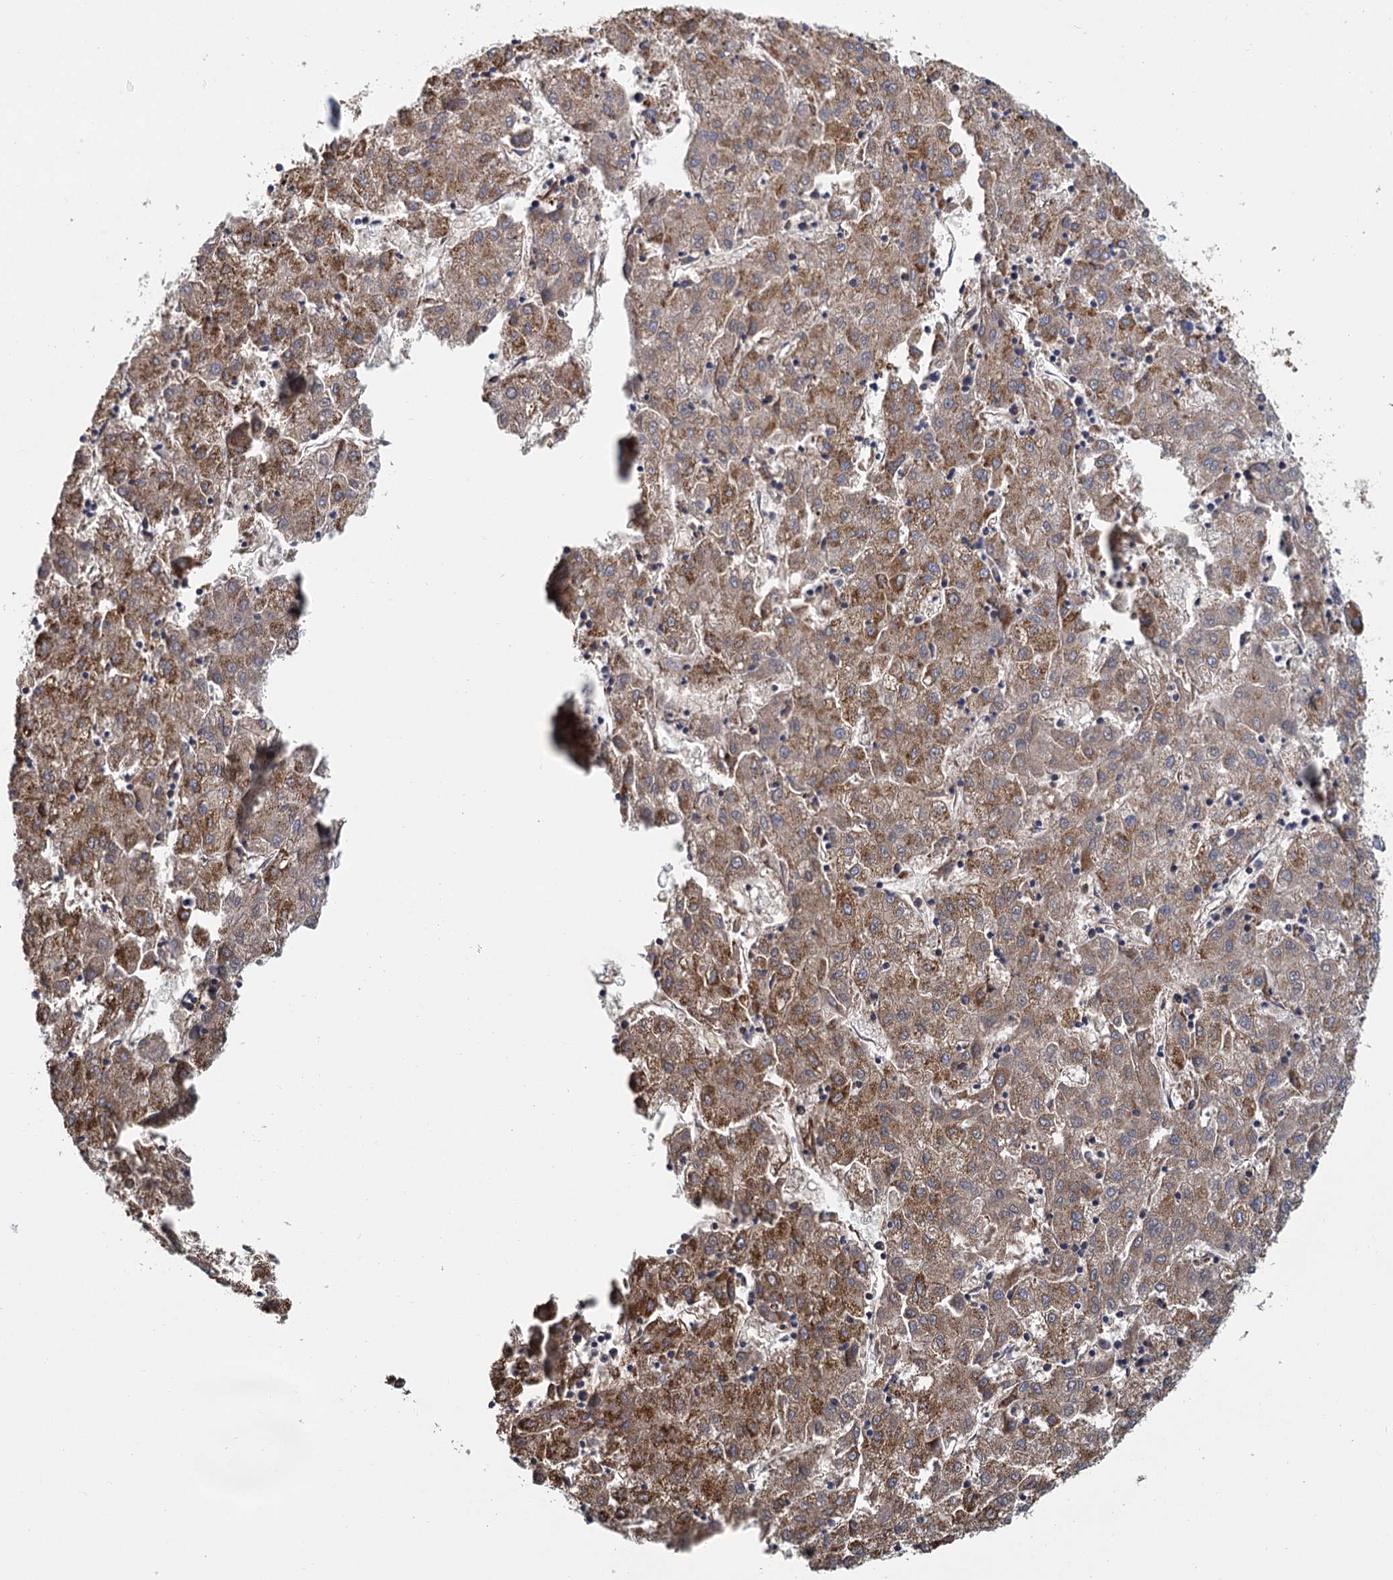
{"staining": {"intensity": "moderate", "quantity": ">75%", "location": "cytoplasmic/membranous"}, "tissue": "liver cancer", "cell_type": "Tumor cells", "image_type": "cancer", "snomed": [{"axis": "morphology", "description": "Carcinoma, Hepatocellular, NOS"}, {"axis": "topography", "description": "Liver"}], "caption": "The histopathology image demonstrates staining of hepatocellular carcinoma (liver), revealing moderate cytoplasmic/membranous protein expression (brown color) within tumor cells.", "gene": "CCP110", "patient": {"sex": "male", "age": 72}}